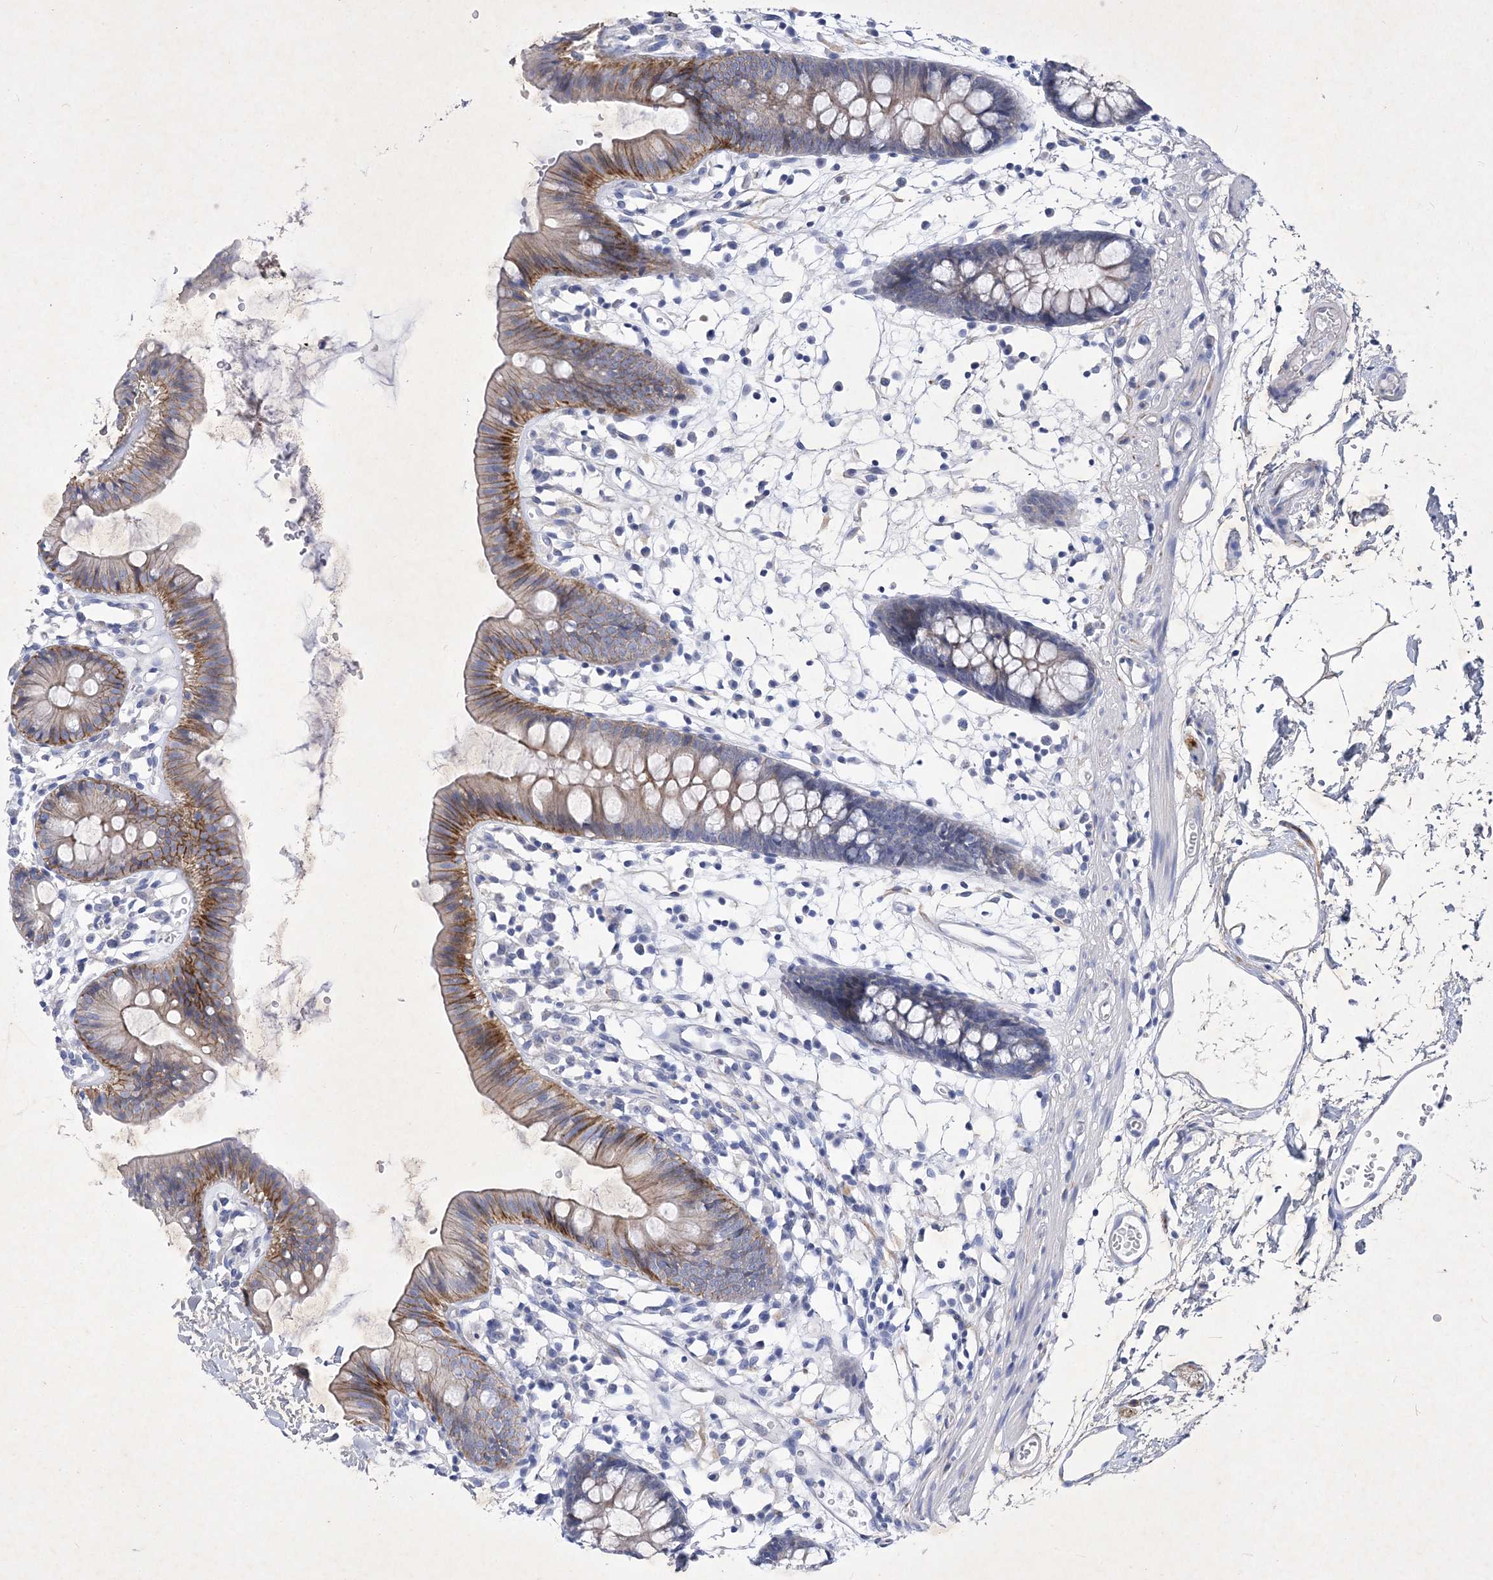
{"staining": {"intensity": "negative", "quantity": "none", "location": "none"}, "tissue": "colon", "cell_type": "Endothelial cells", "image_type": "normal", "snomed": [{"axis": "morphology", "description": "Normal tissue, NOS"}, {"axis": "topography", "description": "Colon"}], "caption": "Unremarkable colon was stained to show a protein in brown. There is no significant expression in endothelial cells. (DAB (3,3'-diaminobenzidine) IHC with hematoxylin counter stain).", "gene": "GPN1", "patient": {"sex": "male", "age": 56}}